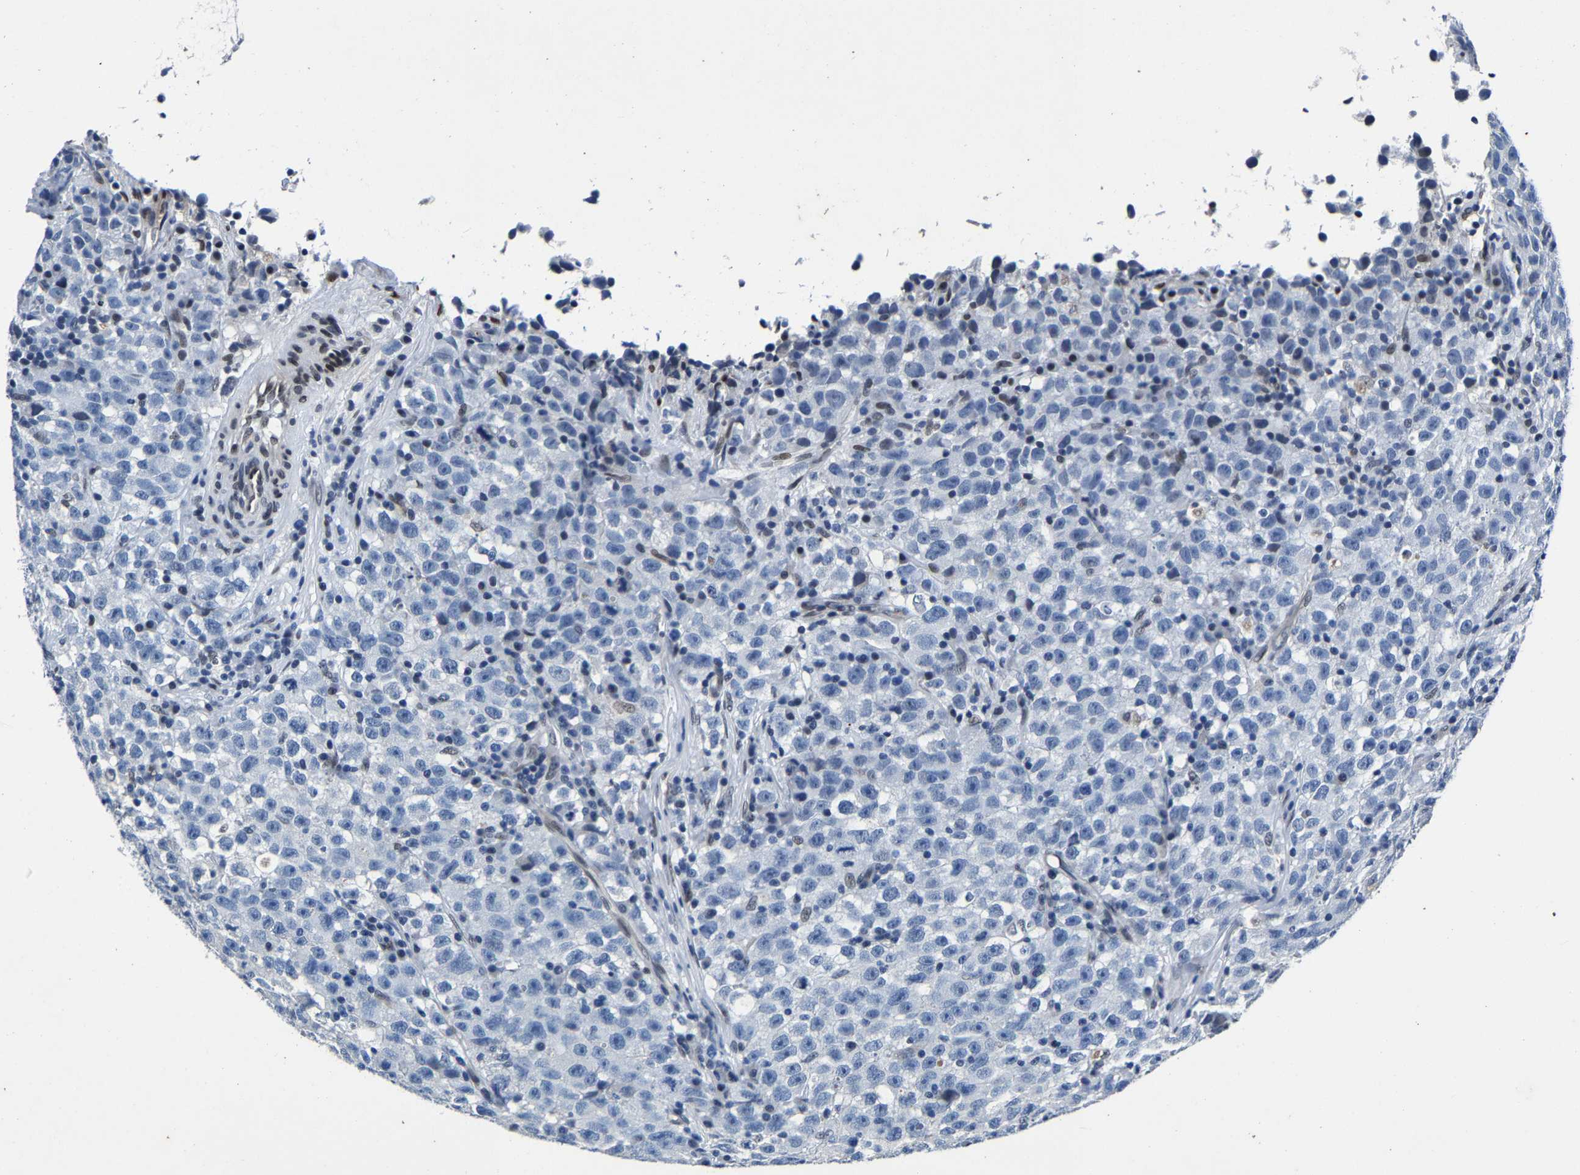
{"staining": {"intensity": "negative", "quantity": "none", "location": "none"}, "tissue": "testis cancer", "cell_type": "Tumor cells", "image_type": "cancer", "snomed": [{"axis": "morphology", "description": "Seminoma, NOS"}, {"axis": "topography", "description": "Testis"}], "caption": "A high-resolution micrograph shows immunohistochemistry (IHC) staining of testis cancer, which shows no significant expression in tumor cells.", "gene": "UBN2", "patient": {"sex": "male", "age": 22}}